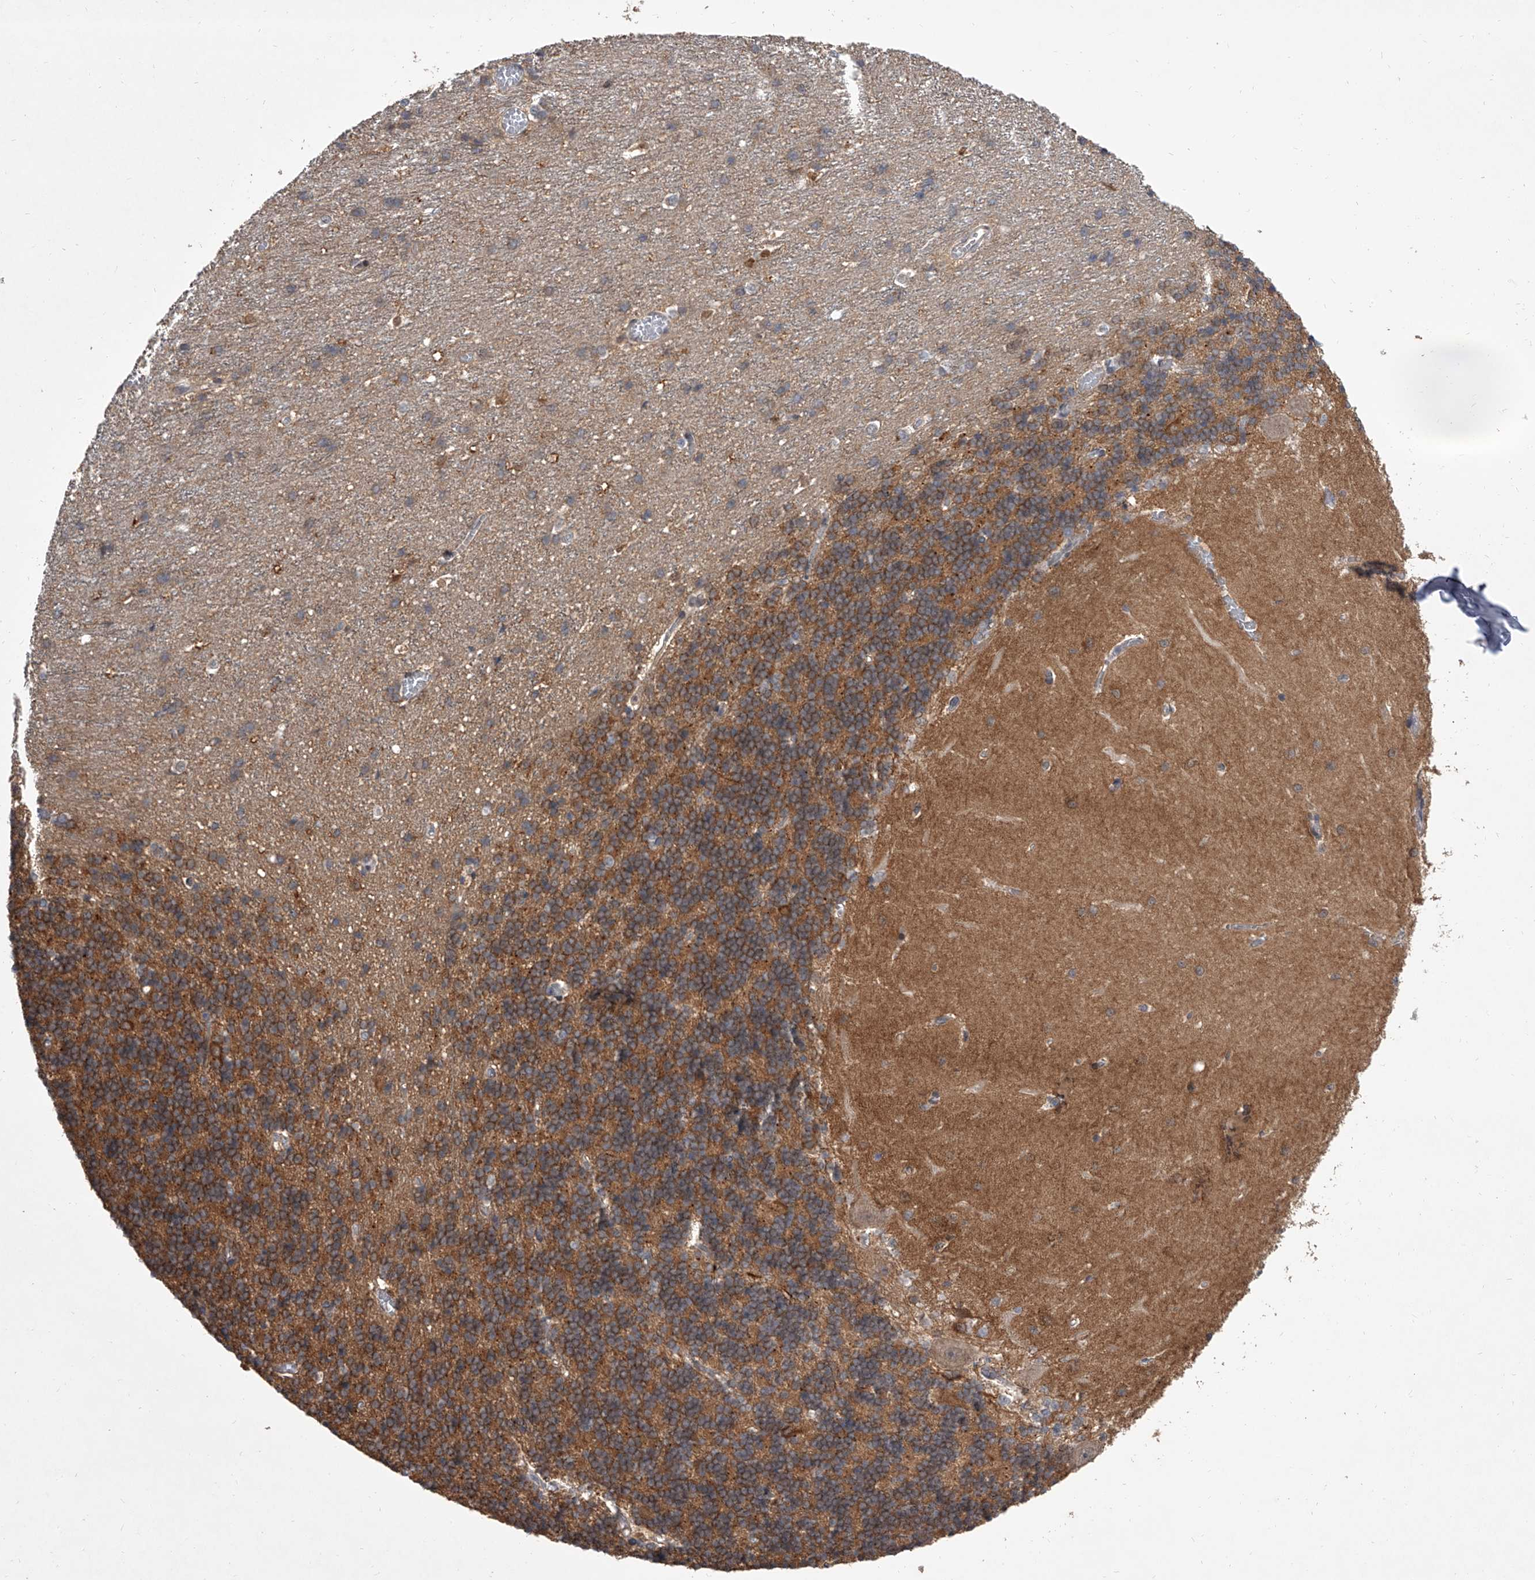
{"staining": {"intensity": "moderate", "quantity": ">75%", "location": "cytoplasmic/membranous"}, "tissue": "cerebellum", "cell_type": "Cells in granular layer", "image_type": "normal", "snomed": [{"axis": "morphology", "description": "Normal tissue, NOS"}, {"axis": "topography", "description": "Cerebellum"}], "caption": "Cerebellum stained with a brown dye shows moderate cytoplasmic/membranous positive positivity in about >75% of cells in granular layer.", "gene": "BHLHE23", "patient": {"sex": "male", "age": 37}}